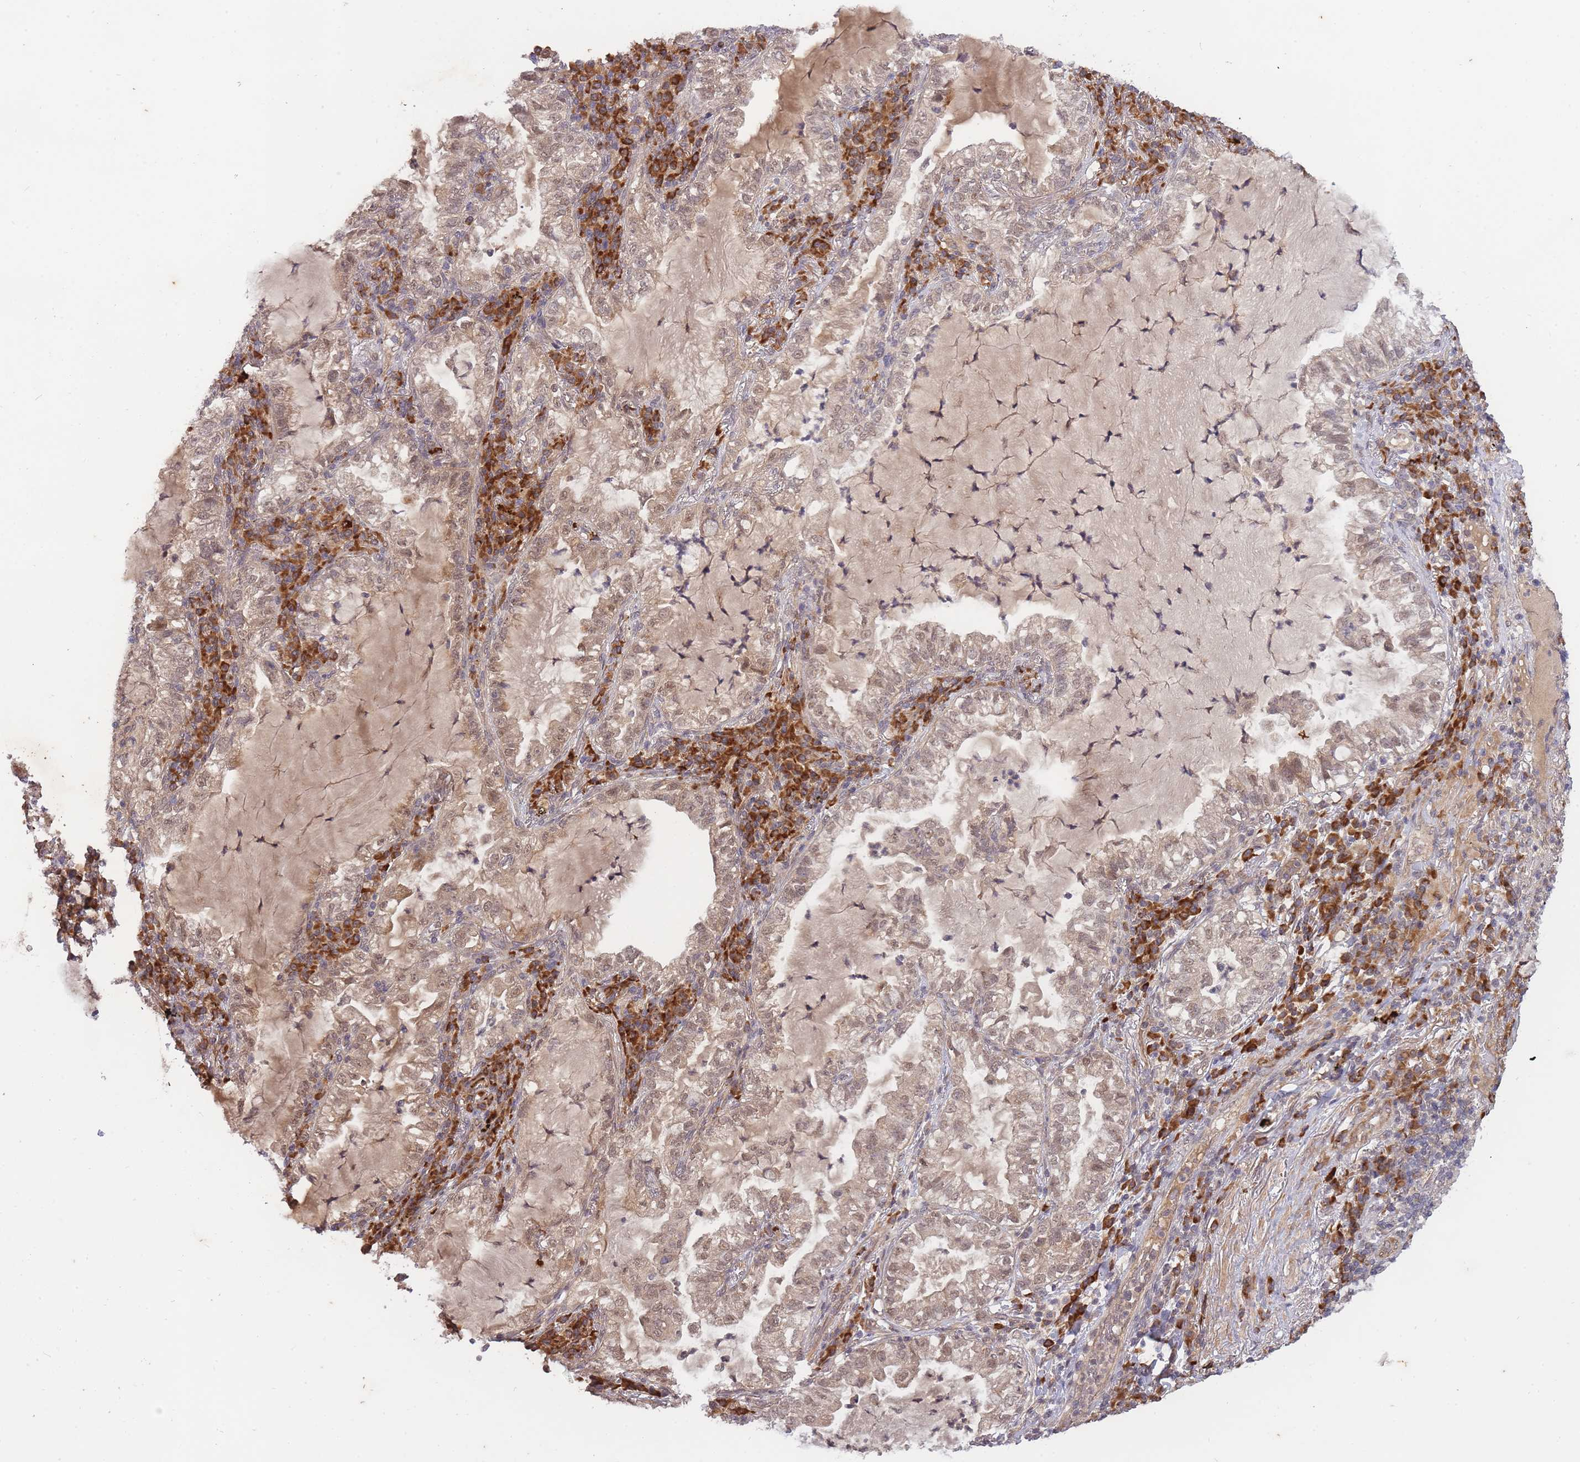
{"staining": {"intensity": "weak", "quantity": ">75%", "location": "cytoplasmic/membranous,nuclear"}, "tissue": "lung cancer", "cell_type": "Tumor cells", "image_type": "cancer", "snomed": [{"axis": "morphology", "description": "Adenocarcinoma, NOS"}, {"axis": "topography", "description": "Lung"}], "caption": "High-power microscopy captured an IHC micrograph of lung cancer, revealing weak cytoplasmic/membranous and nuclear positivity in about >75% of tumor cells.", "gene": "SMC6", "patient": {"sex": "female", "age": 73}}